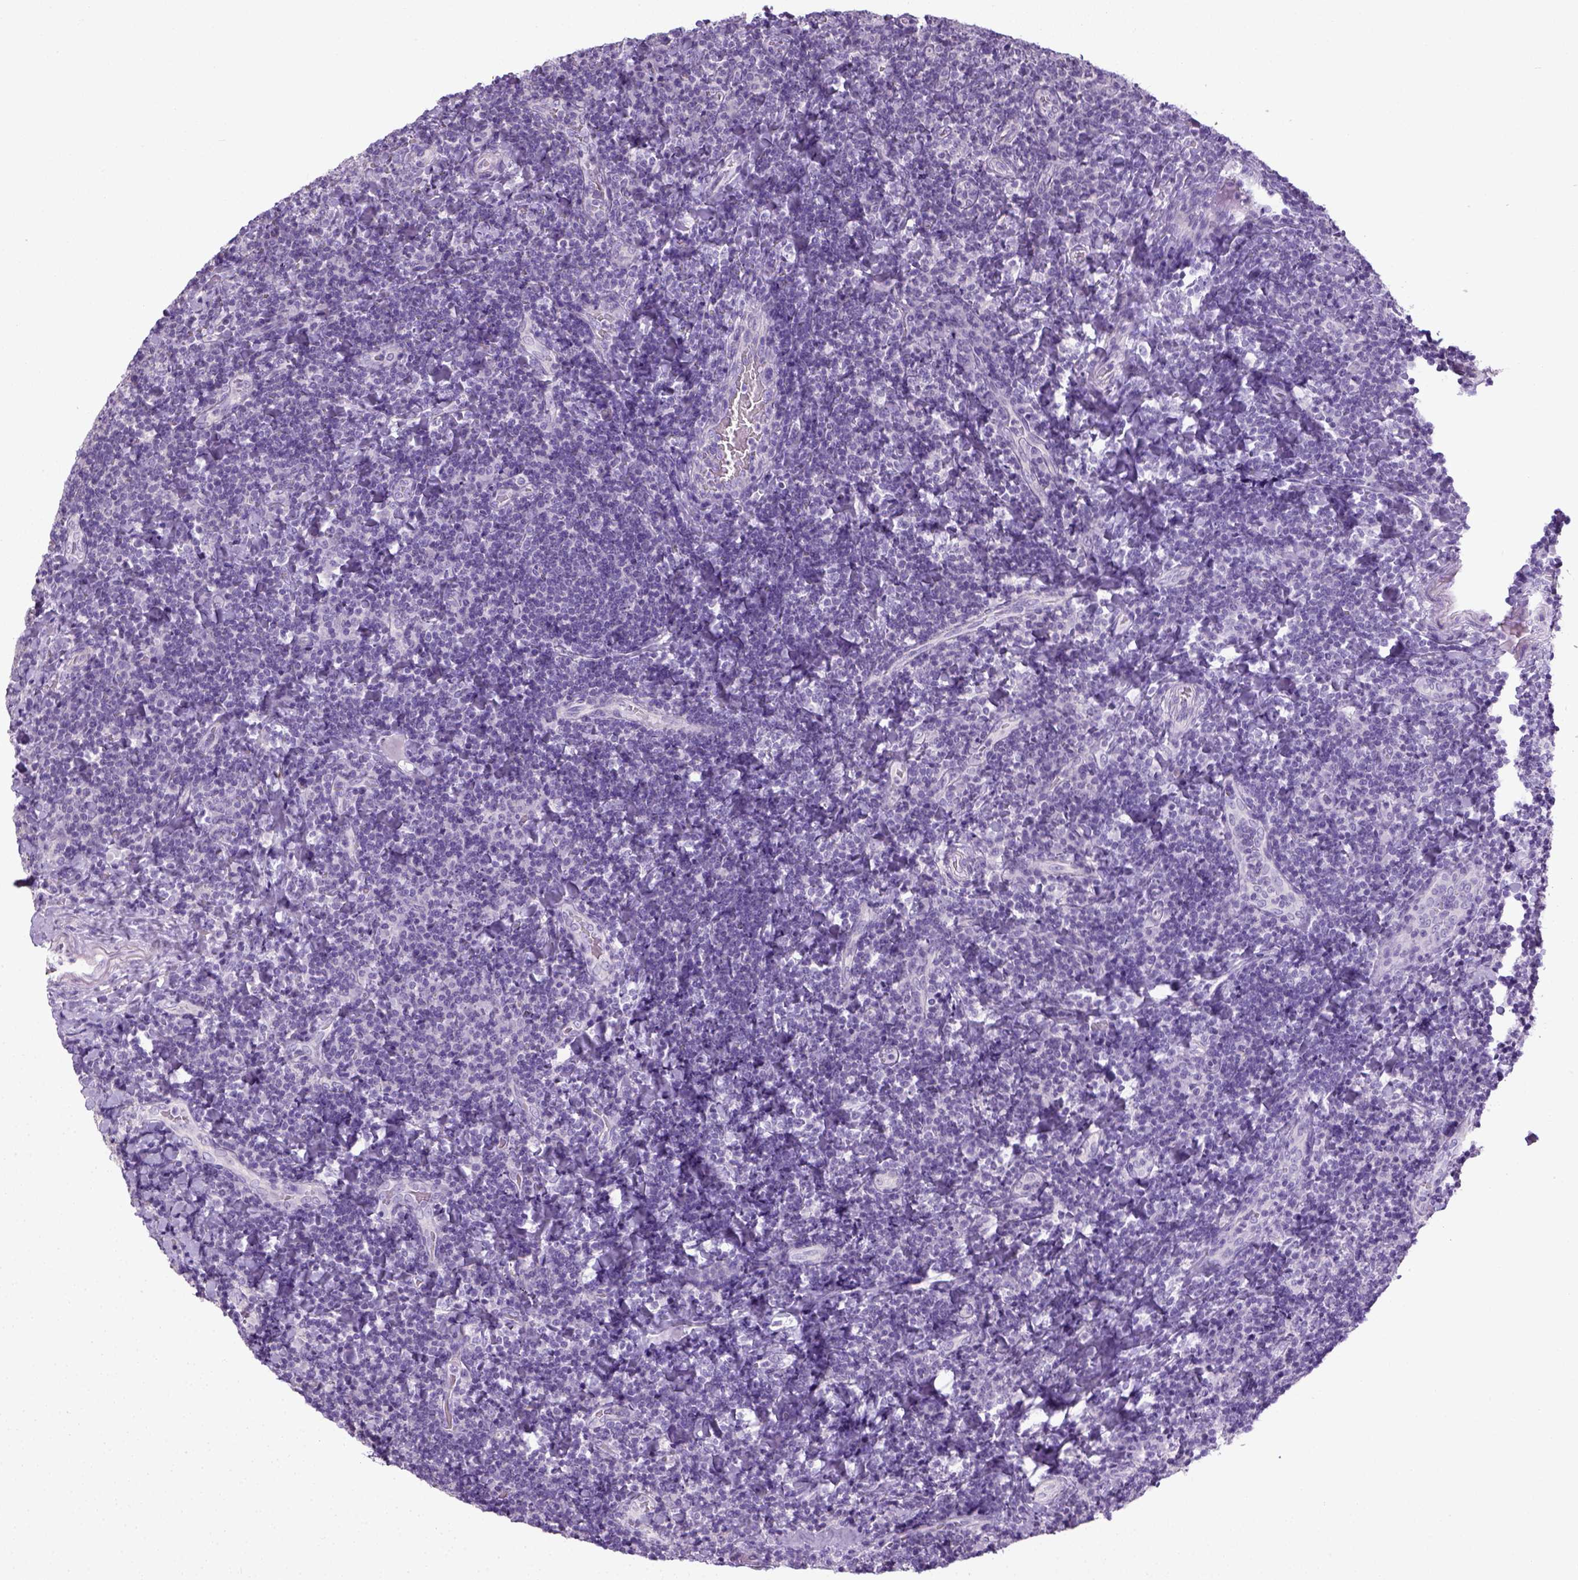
{"staining": {"intensity": "negative", "quantity": "none", "location": "none"}, "tissue": "tonsil", "cell_type": "Germinal center cells", "image_type": "normal", "snomed": [{"axis": "morphology", "description": "Normal tissue, NOS"}, {"axis": "topography", "description": "Tonsil"}], "caption": "High power microscopy image of an immunohistochemistry histopathology image of normal tonsil, revealing no significant staining in germinal center cells.", "gene": "LGSN", "patient": {"sex": "male", "age": 17}}